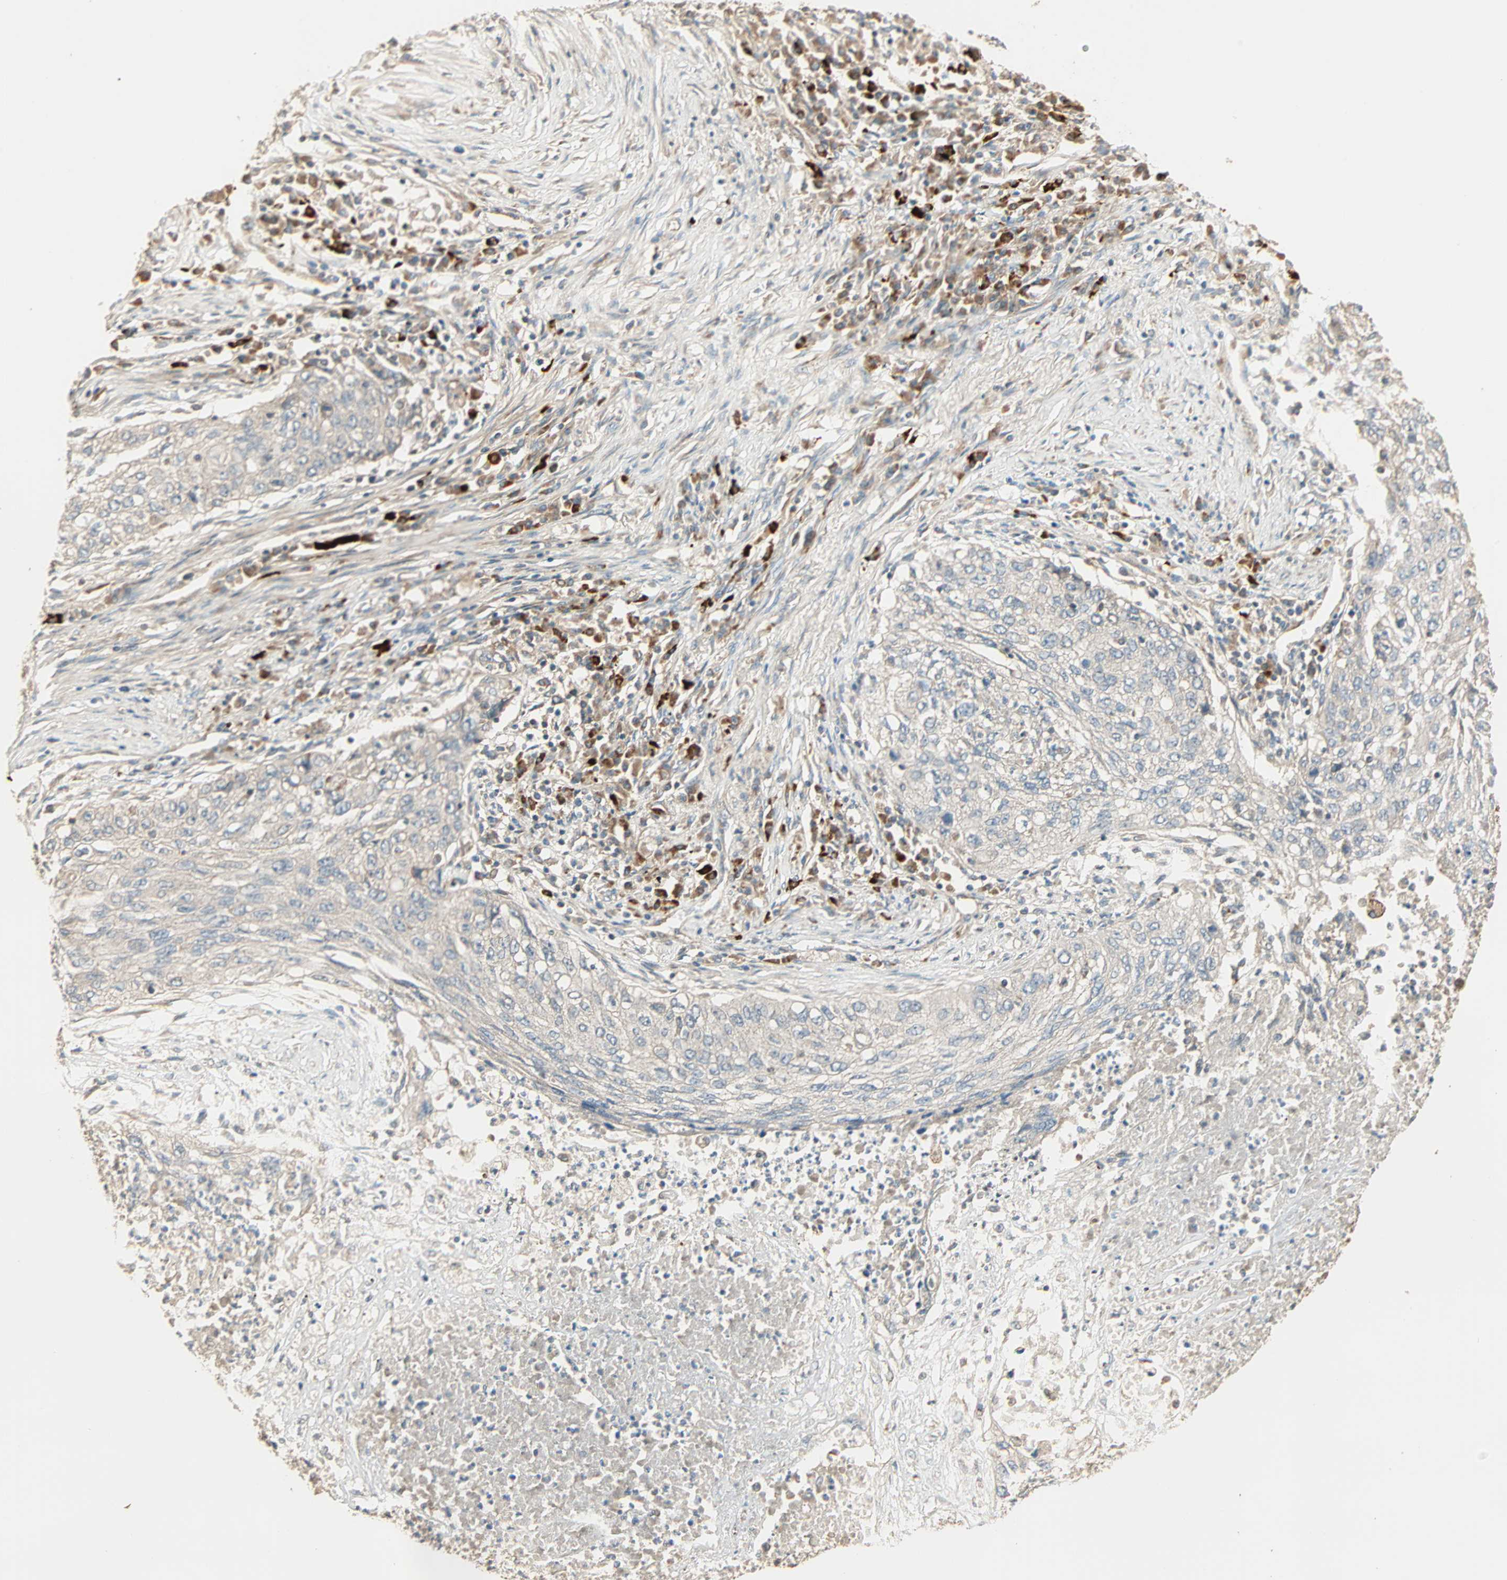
{"staining": {"intensity": "negative", "quantity": "none", "location": "none"}, "tissue": "lung cancer", "cell_type": "Tumor cells", "image_type": "cancer", "snomed": [{"axis": "morphology", "description": "Squamous cell carcinoma, NOS"}, {"axis": "topography", "description": "Lung"}], "caption": "High magnification brightfield microscopy of squamous cell carcinoma (lung) stained with DAB (3,3'-diaminobenzidine) (brown) and counterstained with hematoxylin (blue): tumor cells show no significant staining. (DAB IHC with hematoxylin counter stain).", "gene": "GALK1", "patient": {"sex": "female", "age": 63}}